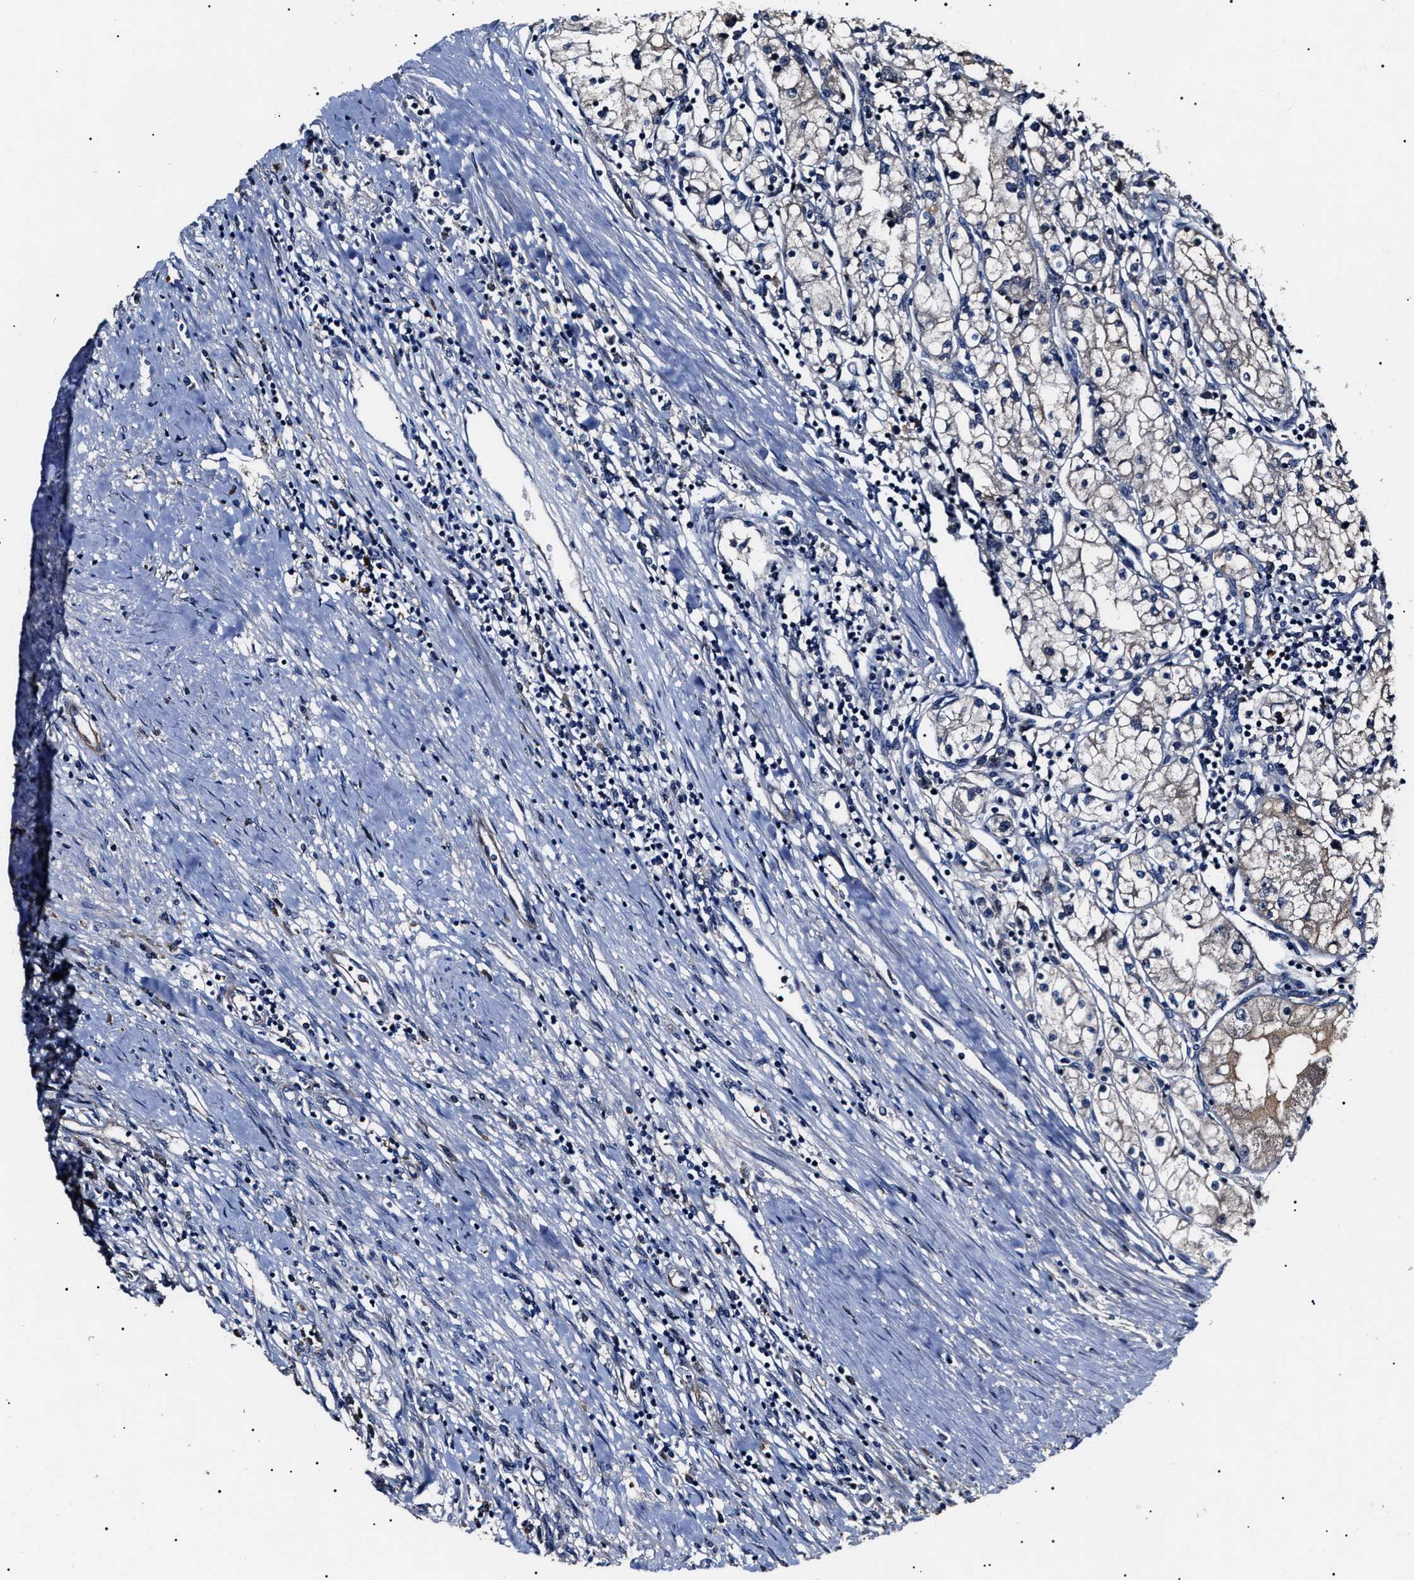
{"staining": {"intensity": "negative", "quantity": "none", "location": "none"}, "tissue": "renal cancer", "cell_type": "Tumor cells", "image_type": "cancer", "snomed": [{"axis": "morphology", "description": "Adenocarcinoma, NOS"}, {"axis": "topography", "description": "Kidney"}], "caption": "This image is of renal adenocarcinoma stained with immunohistochemistry to label a protein in brown with the nuclei are counter-stained blue. There is no positivity in tumor cells.", "gene": "IFT81", "patient": {"sex": "male", "age": 68}}